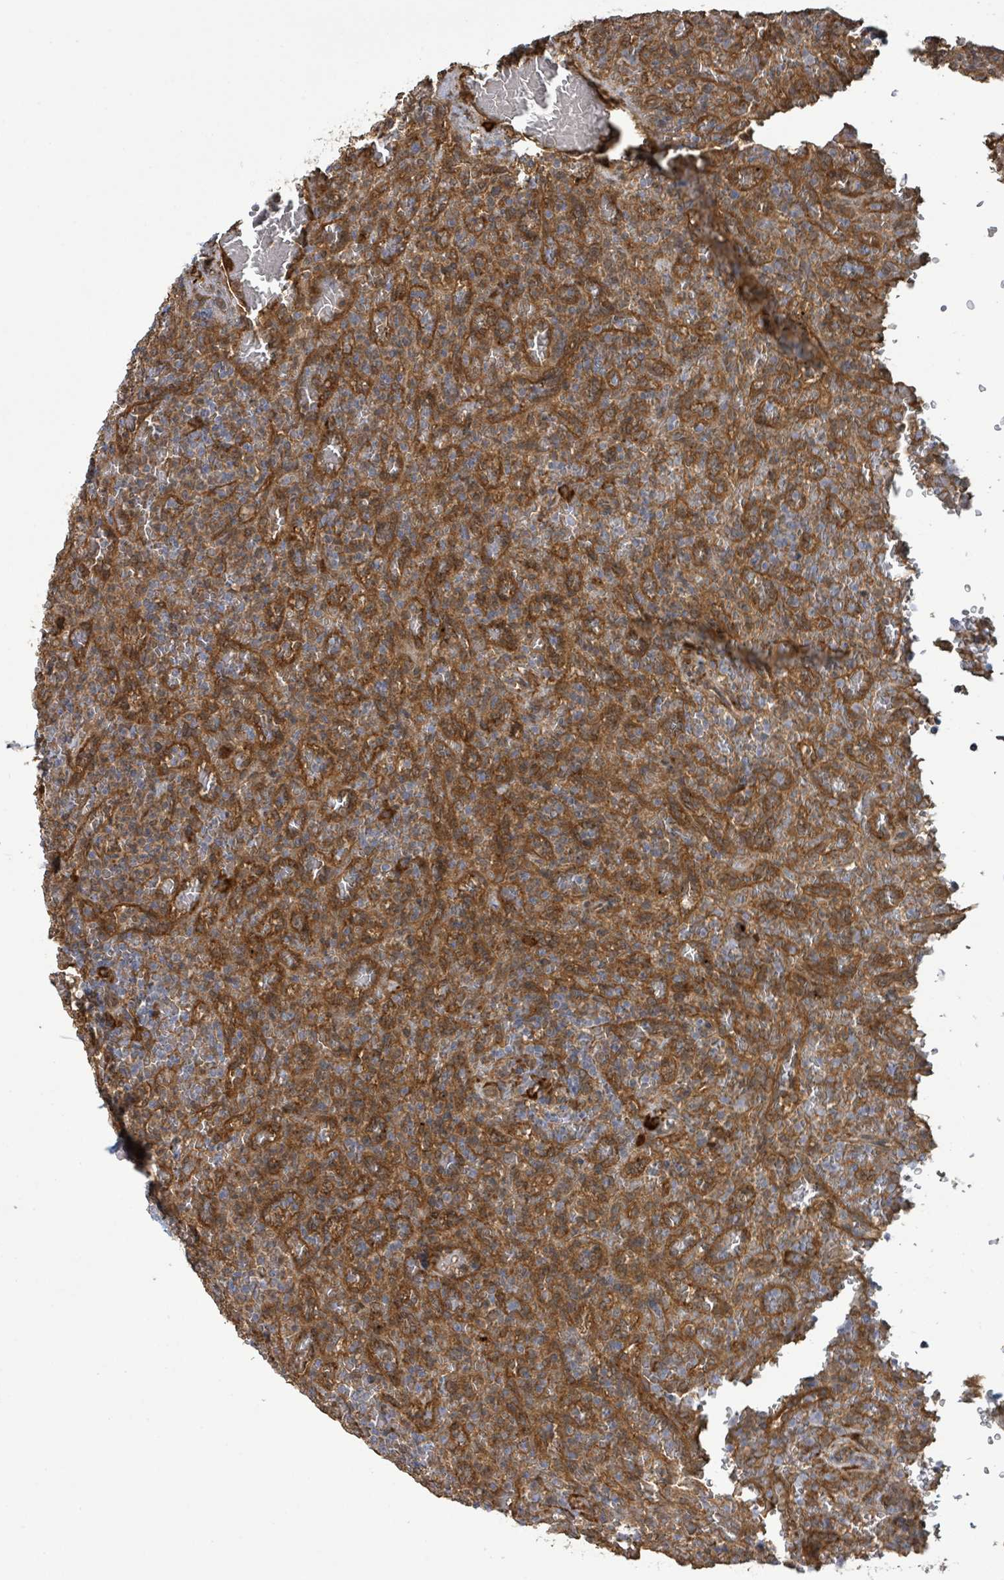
{"staining": {"intensity": "moderate", "quantity": "25%-75%", "location": "cytoplasmic/membranous"}, "tissue": "lymphoma", "cell_type": "Tumor cells", "image_type": "cancer", "snomed": [{"axis": "morphology", "description": "Malignant lymphoma, non-Hodgkin's type, Low grade"}, {"axis": "topography", "description": "Spleen"}], "caption": "A brown stain highlights moderate cytoplasmic/membranous staining of a protein in human low-grade malignant lymphoma, non-Hodgkin's type tumor cells. The staining is performed using DAB brown chromogen to label protein expression. The nuclei are counter-stained blue using hematoxylin.", "gene": "ARPIN", "patient": {"sex": "female", "age": 64}}